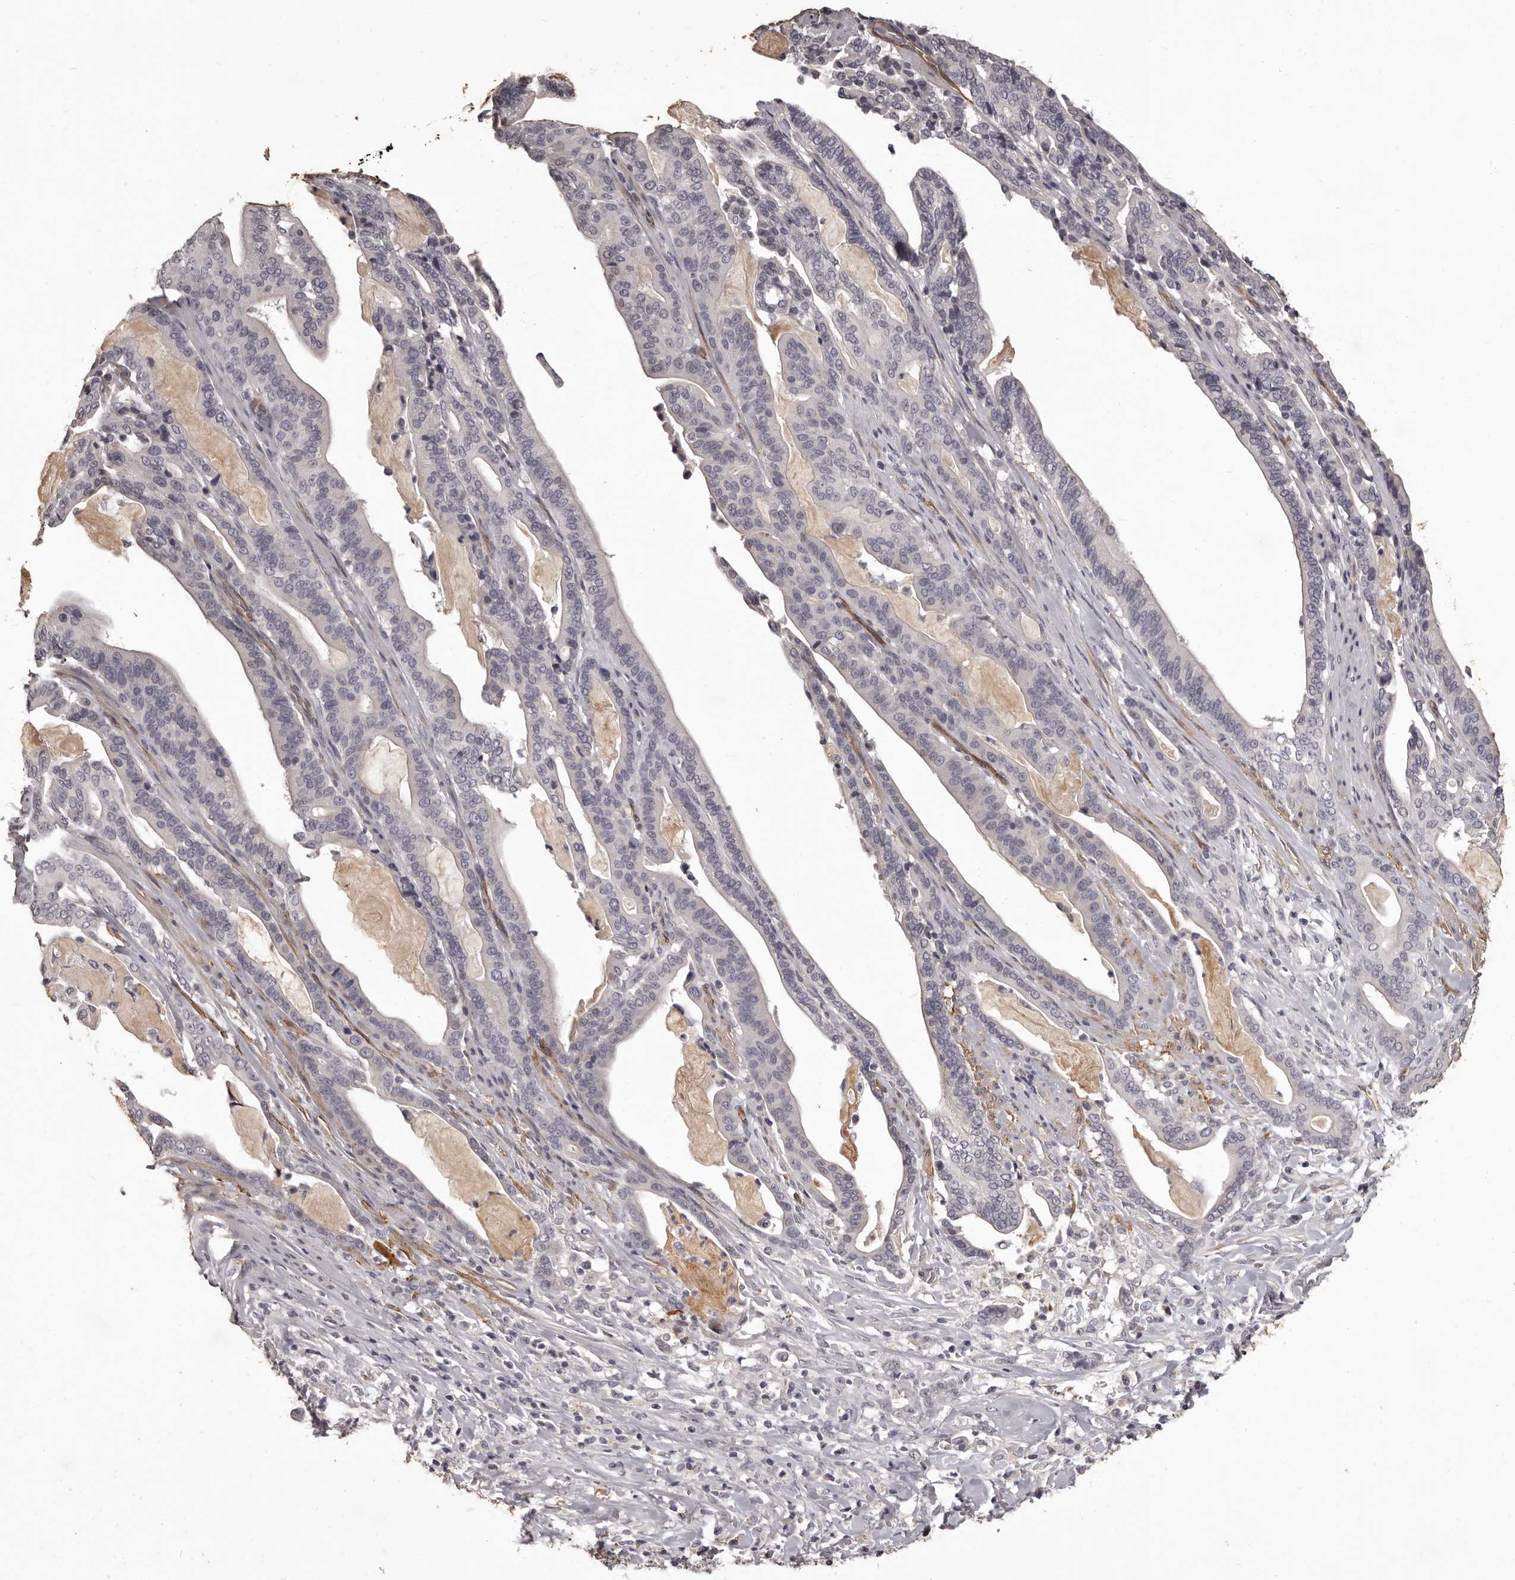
{"staining": {"intensity": "negative", "quantity": "none", "location": "none"}, "tissue": "pancreatic cancer", "cell_type": "Tumor cells", "image_type": "cancer", "snomed": [{"axis": "morphology", "description": "Adenocarcinoma, NOS"}, {"axis": "topography", "description": "Pancreas"}], "caption": "This is an IHC histopathology image of adenocarcinoma (pancreatic). There is no positivity in tumor cells.", "gene": "GPR78", "patient": {"sex": "male", "age": 63}}